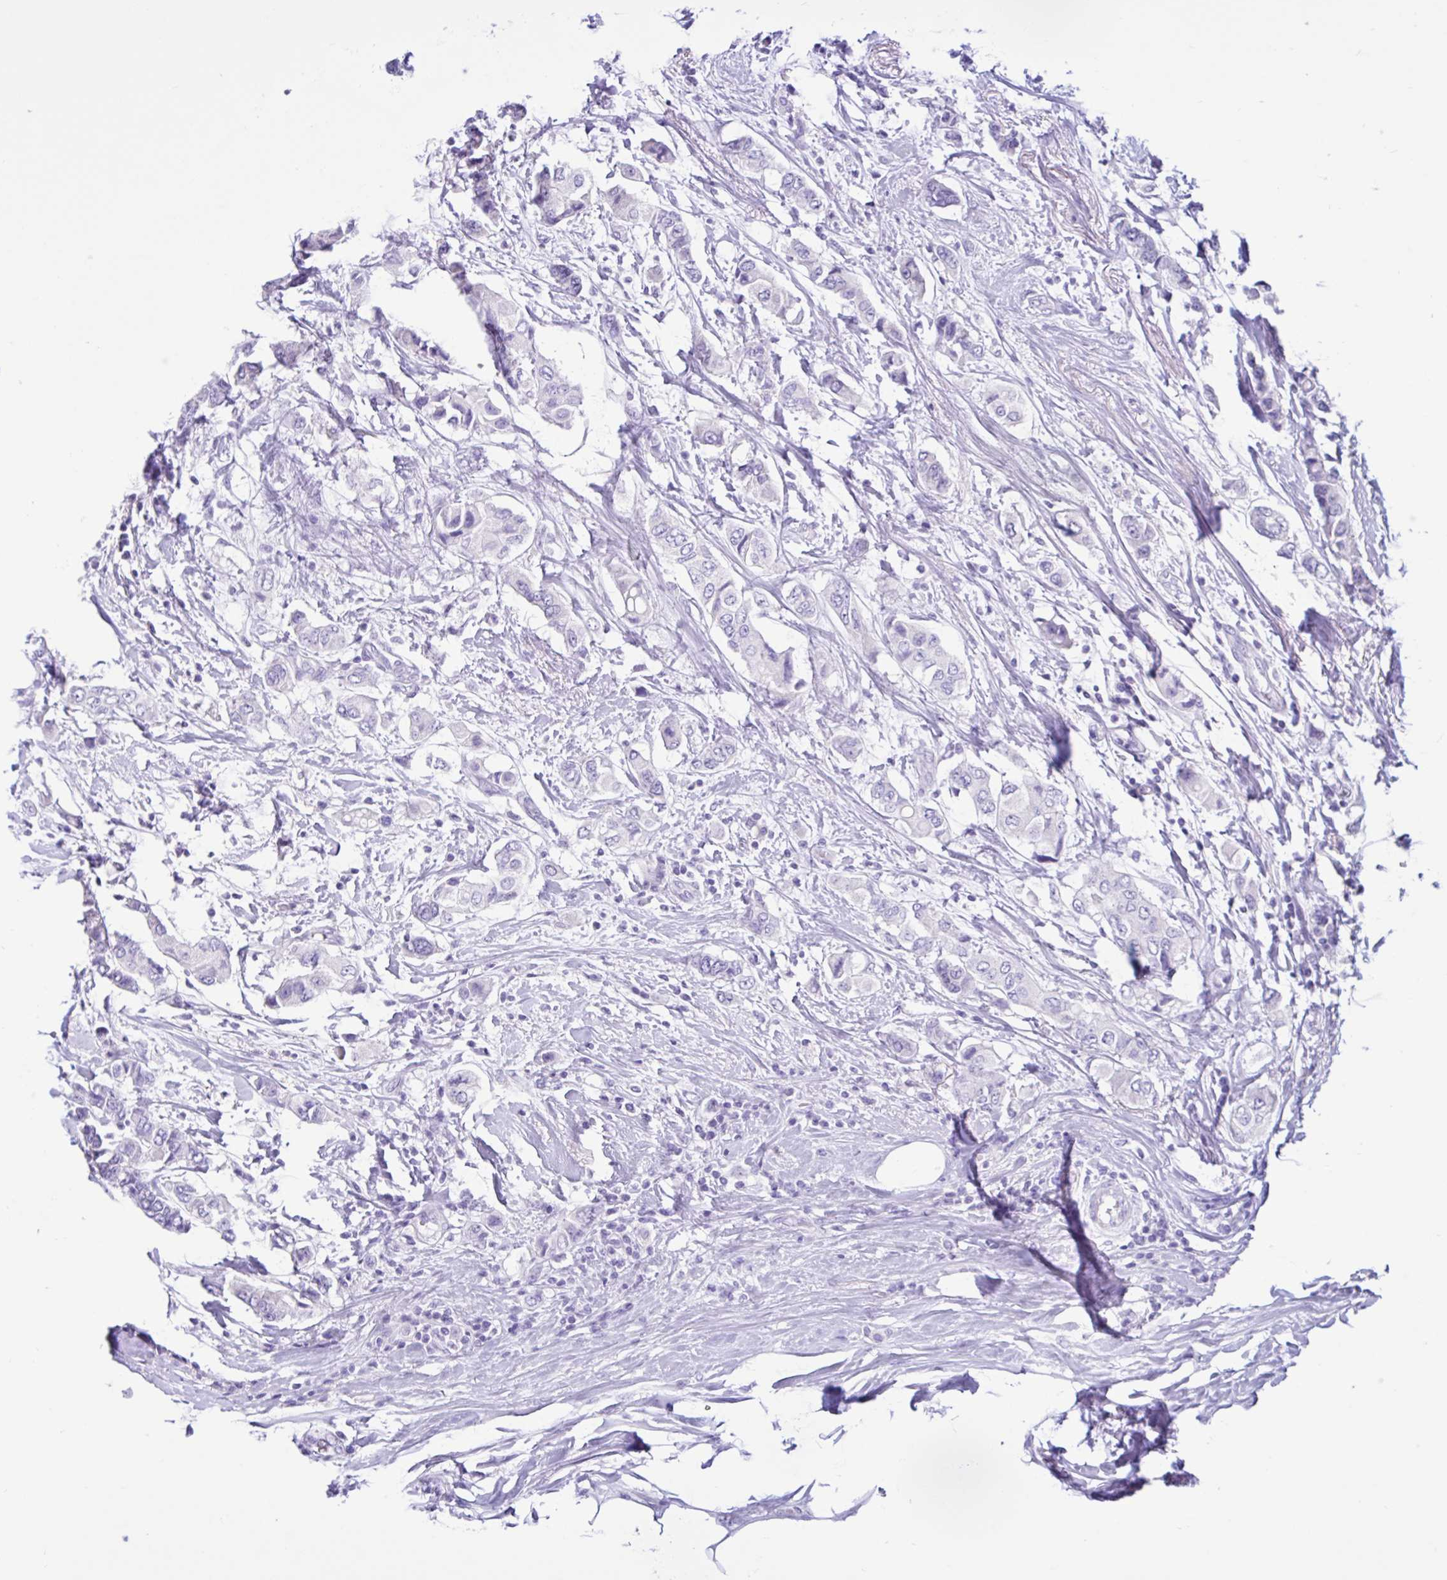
{"staining": {"intensity": "negative", "quantity": "none", "location": "none"}, "tissue": "breast cancer", "cell_type": "Tumor cells", "image_type": "cancer", "snomed": [{"axis": "morphology", "description": "Lobular carcinoma"}, {"axis": "topography", "description": "Breast"}], "caption": "High magnification brightfield microscopy of breast lobular carcinoma stained with DAB (brown) and counterstained with hematoxylin (blue): tumor cells show no significant positivity. The staining was performed using DAB (3,3'-diaminobenzidine) to visualize the protein expression in brown, while the nuclei were stained in blue with hematoxylin (Magnification: 20x).", "gene": "CYP19A1", "patient": {"sex": "female", "age": 51}}